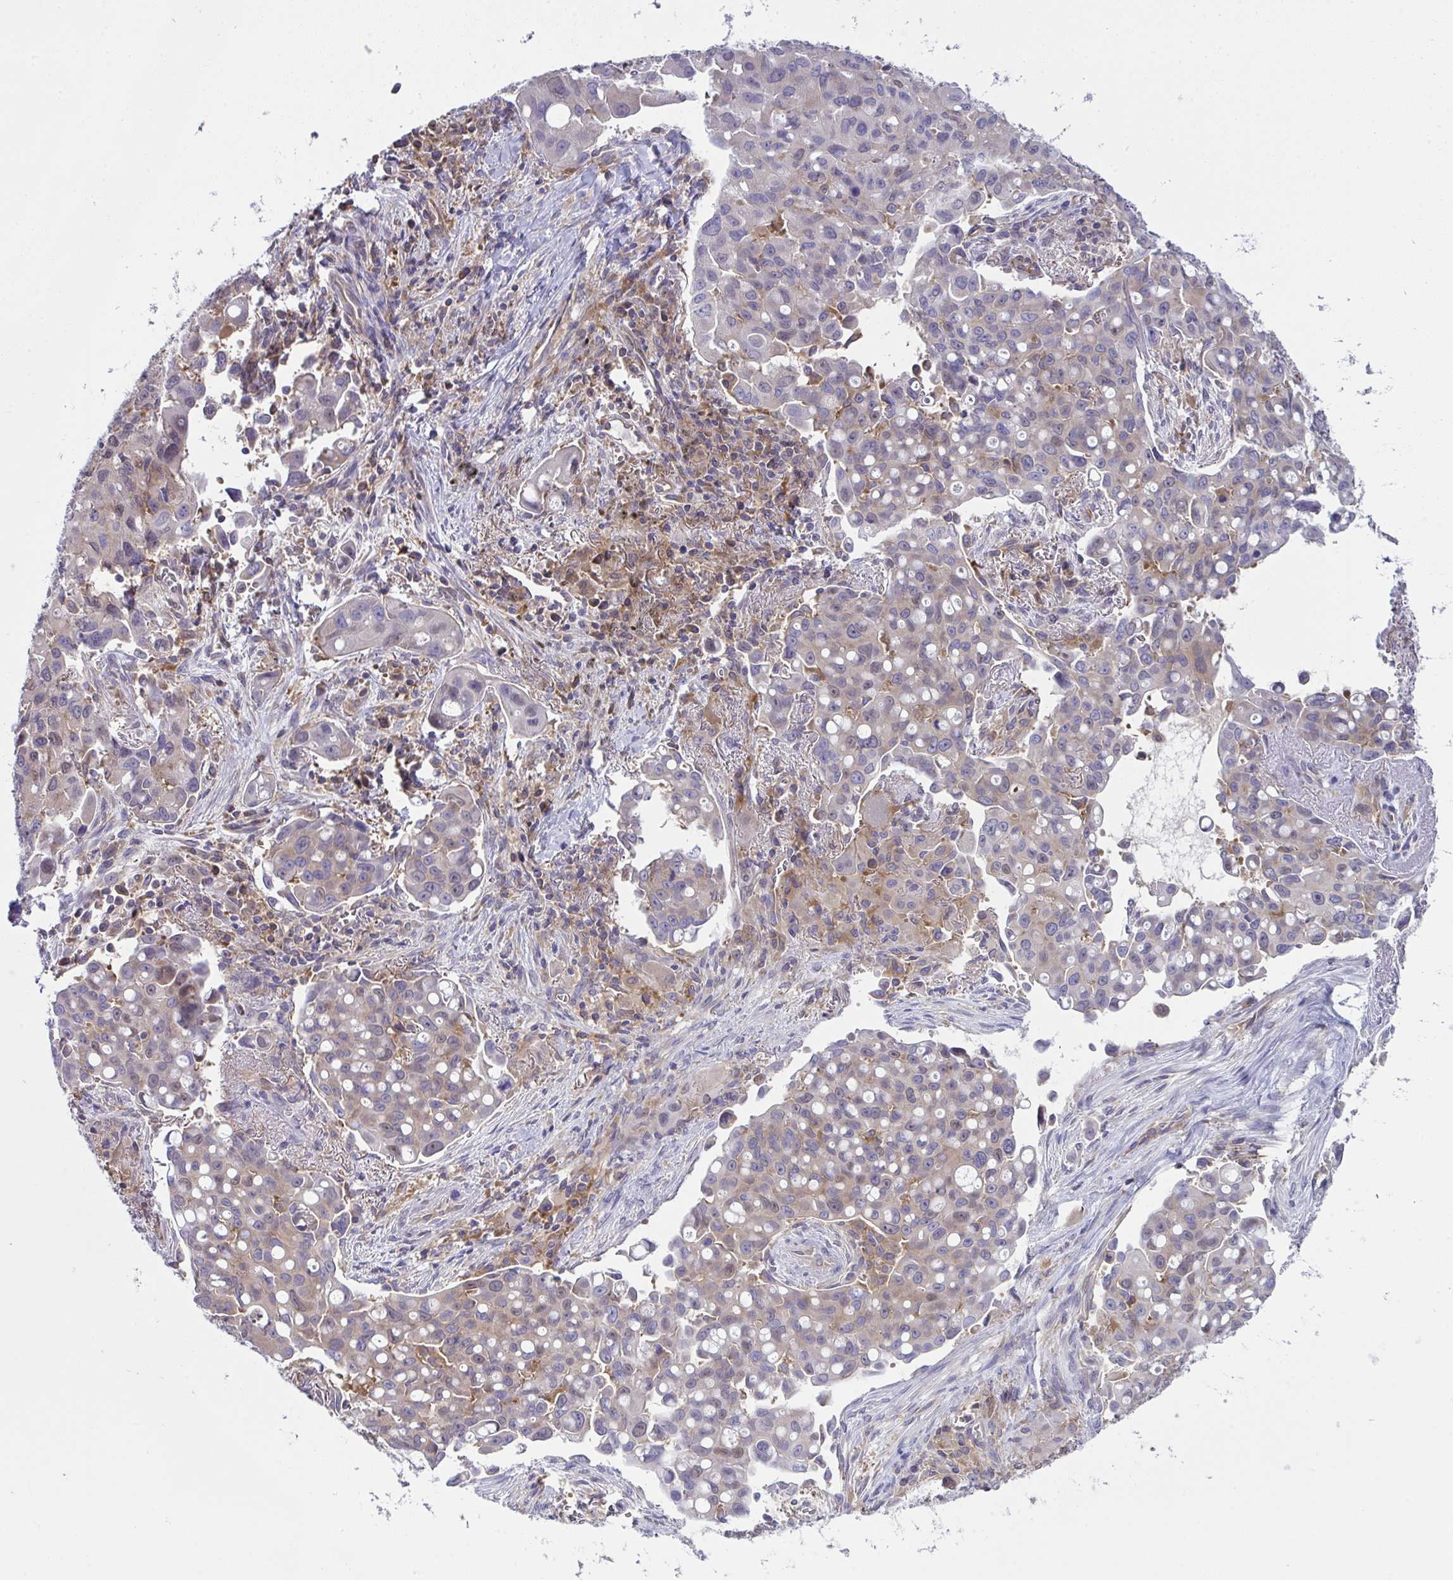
{"staining": {"intensity": "weak", "quantity": "<25%", "location": "cytoplasmic/membranous"}, "tissue": "lung cancer", "cell_type": "Tumor cells", "image_type": "cancer", "snomed": [{"axis": "morphology", "description": "Adenocarcinoma, NOS"}, {"axis": "topography", "description": "Lung"}], "caption": "Immunohistochemistry of human adenocarcinoma (lung) reveals no staining in tumor cells.", "gene": "ALDH16A1", "patient": {"sex": "male", "age": 68}}